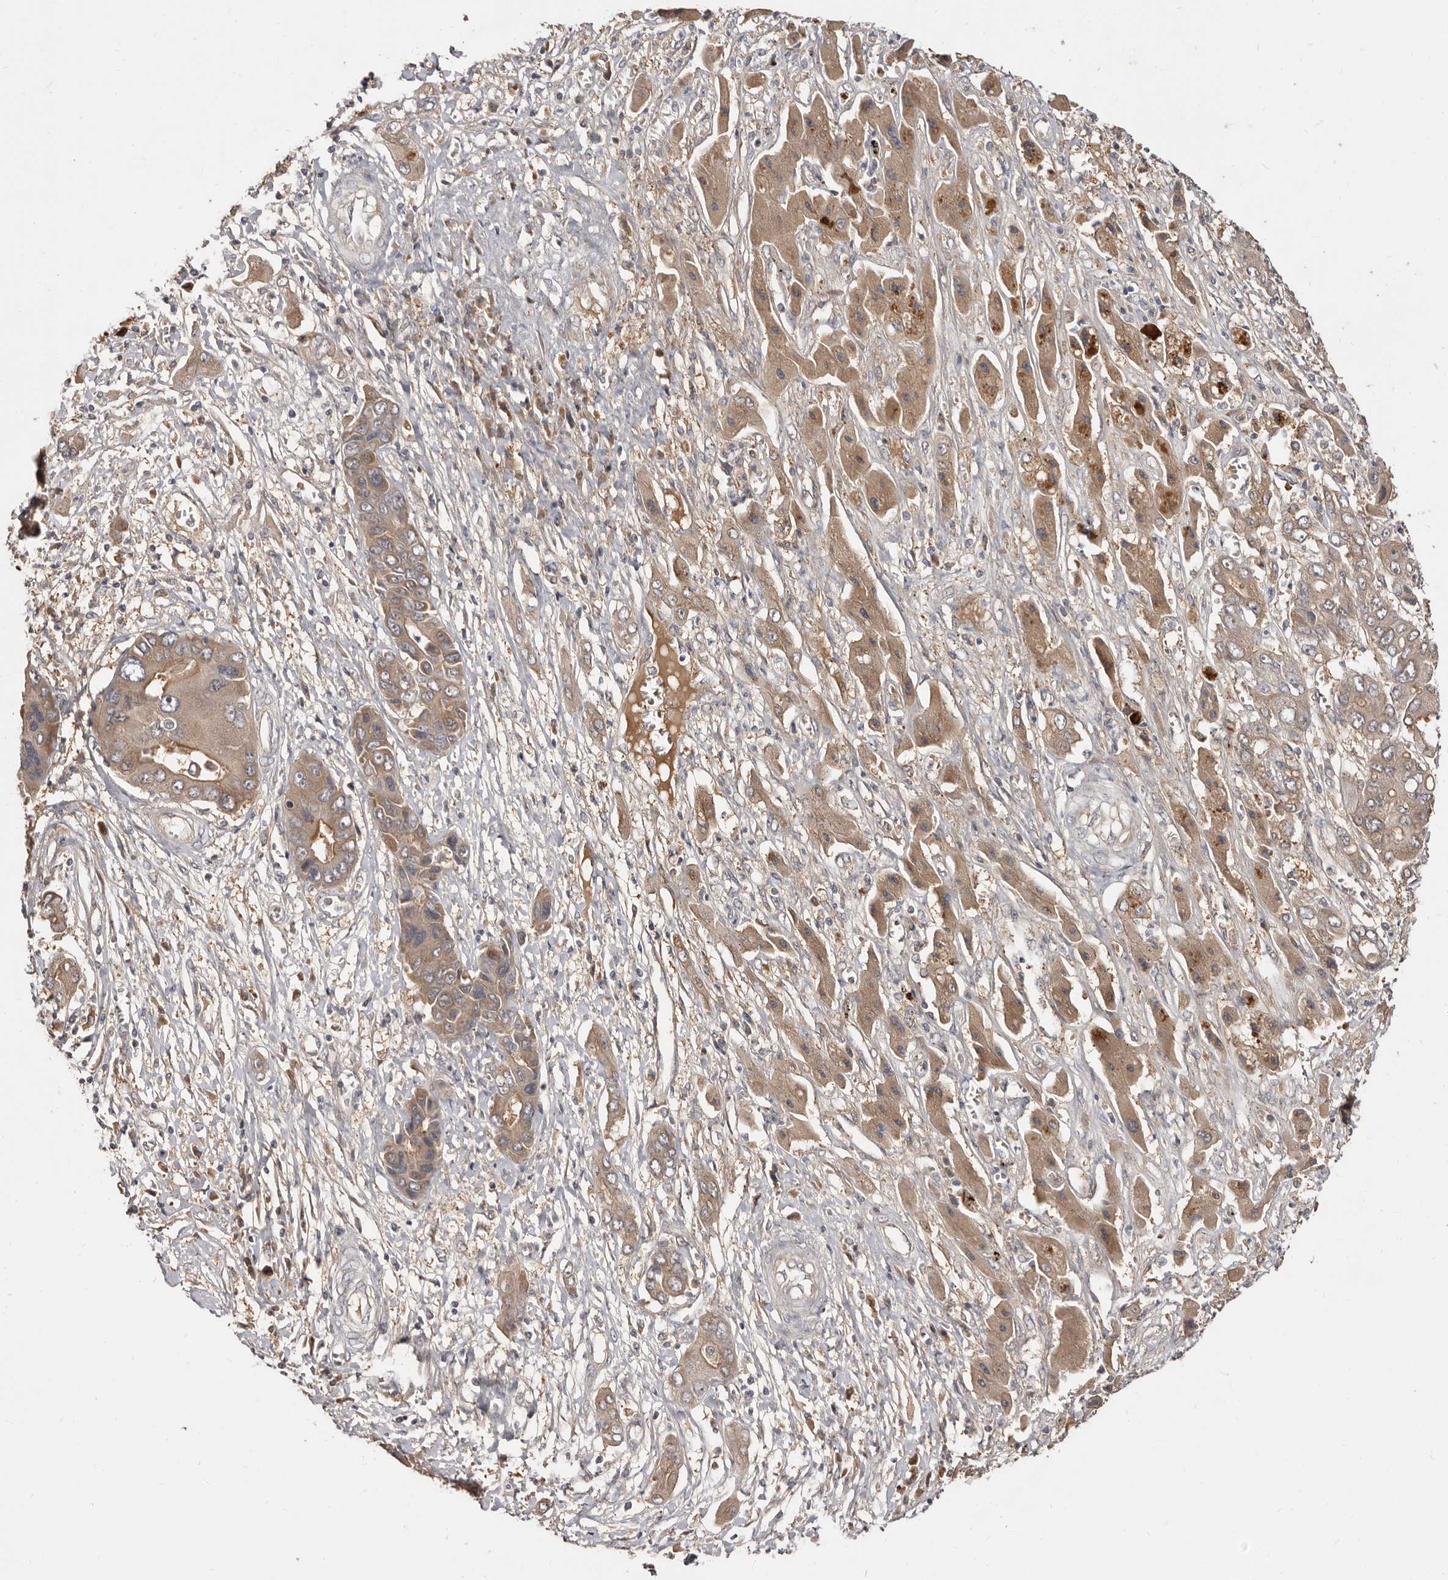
{"staining": {"intensity": "moderate", "quantity": ">75%", "location": "cytoplasmic/membranous"}, "tissue": "liver cancer", "cell_type": "Tumor cells", "image_type": "cancer", "snomed": [{"axis": "morphology", "description": "Cholangiocarcinoma"}, {"axis": "topography", "description": "Liver"}], "caption": "A histopathology image showing moderate cytoplasmic/membranous expression in approximately >75% of tumor cells in cholangiocarcinoma (liver), as visualized by brown immunohistochemical staining.", "gene": "INAVA", "patient": {"sex": "male", "age": 67}}